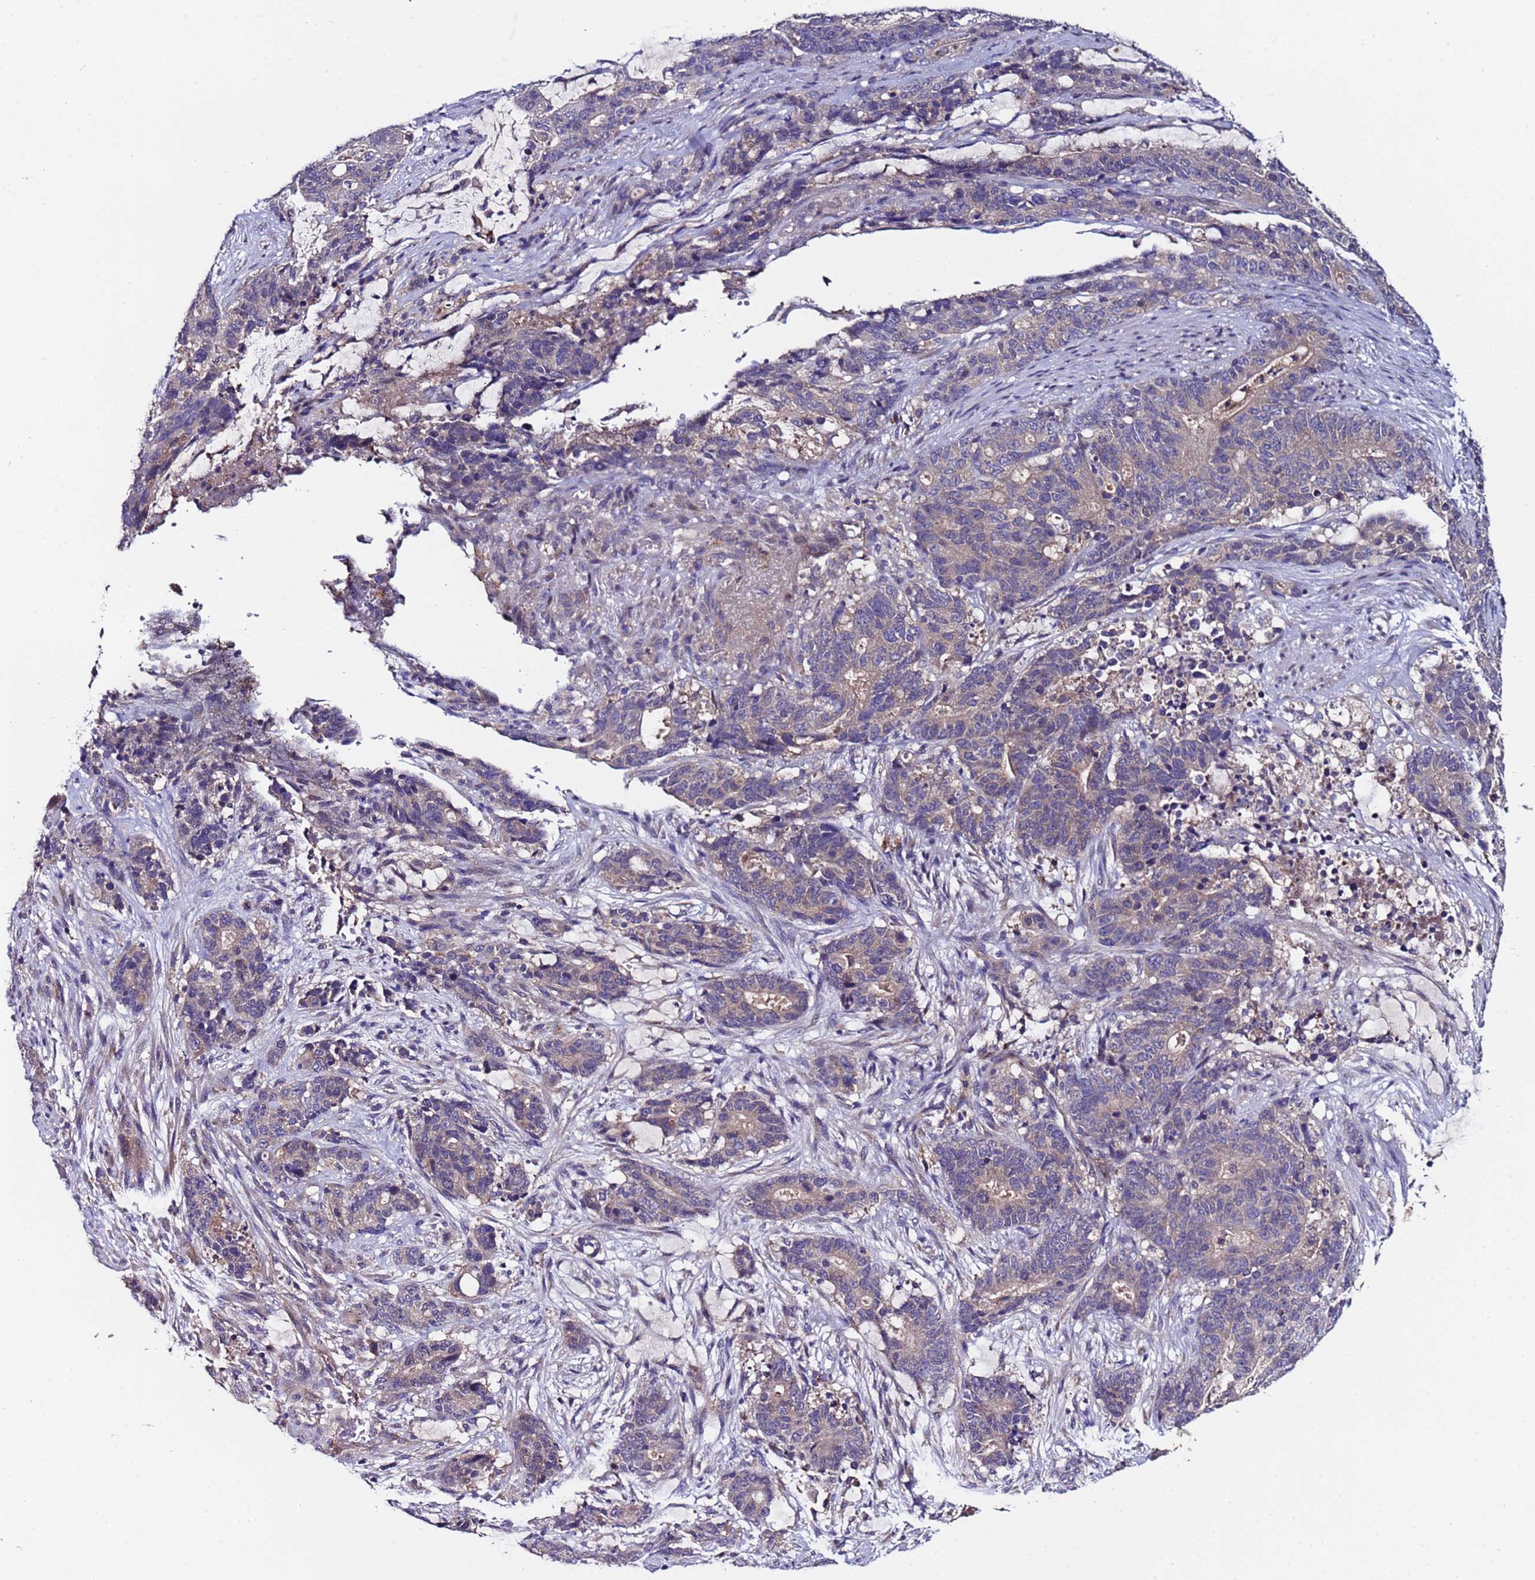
{"staining": {"intensity": "weak", "quantity": "<25%", "location": "cytoplasmic/membranous"}, "tissue": "stomach cancer", "cell_type": "Tumor cells", "image_type": "cancer", "snomed": [{"axis": "morphology", "description": "Adenocarcinoma, NOS"}, {"axis": "topography", "description": "Stomach"}], "caption": "Stomach adenocarcinoma was stained to show a protein in brown. There is no significant staining in tumor cells. Nuclei are stained in blue.", "gene": "ZNF248", "patient": {"sex": "female", "age": 76}}